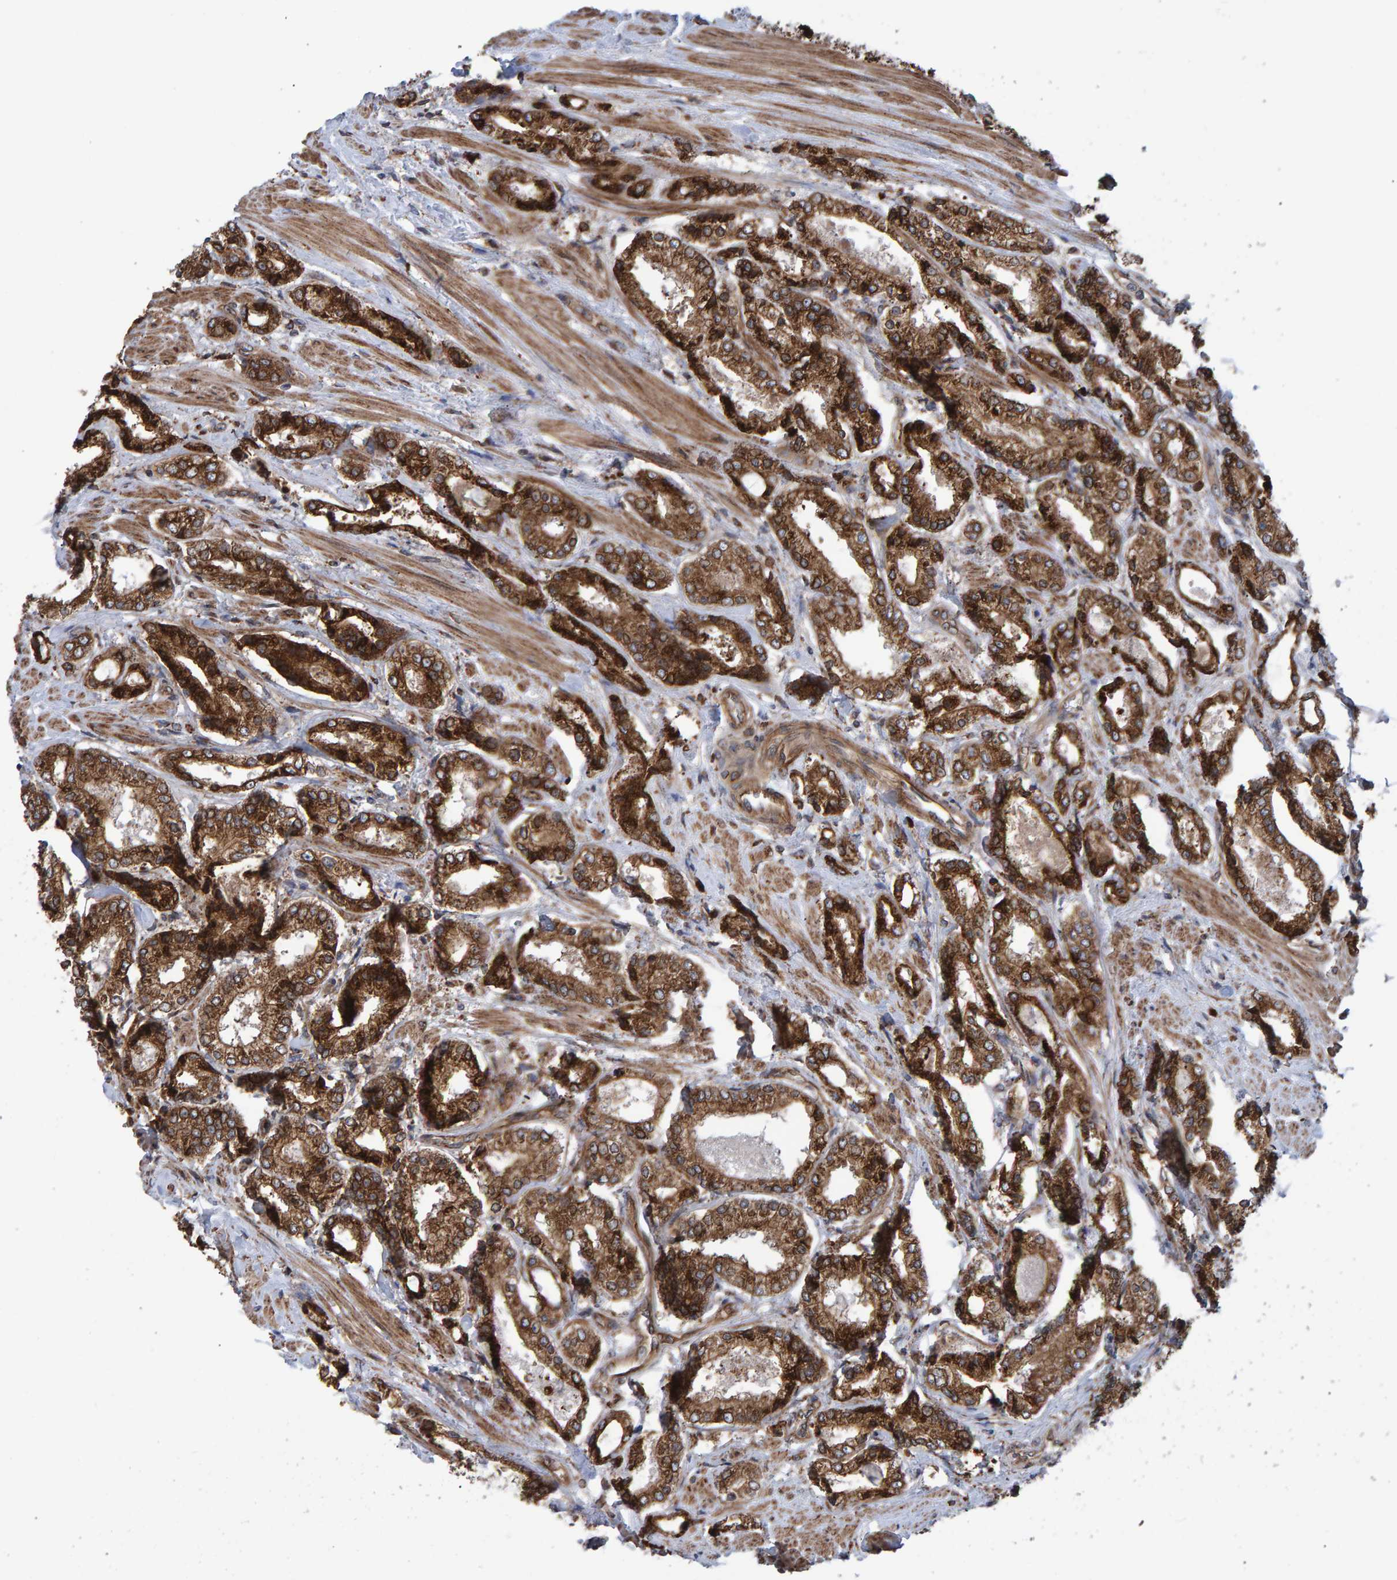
{"staining": {"intensity": "strong", "quantity": ">75%", "location": "cytoplasmic/membranous"}, "tissue": "prostate cancer", "cell_type": "Tumor cells", "image_type": "cancer", "snomed": [{"axis": "morphology", "description": "Adenocarcinoma, Low grade"}, {"axis": "topography", "description": "Prostate"}], "caption": "Immunohistochemistry photomicrograph of human adenocarcinoma (low-grade) (prostate) stained for a protein (brown), which exhibits high levels of strong cytoplasmic/membranous expression in about >75% of tumor cells.", "gene": "FAM117A", "patient": {"sex": "male", "age": 62}}